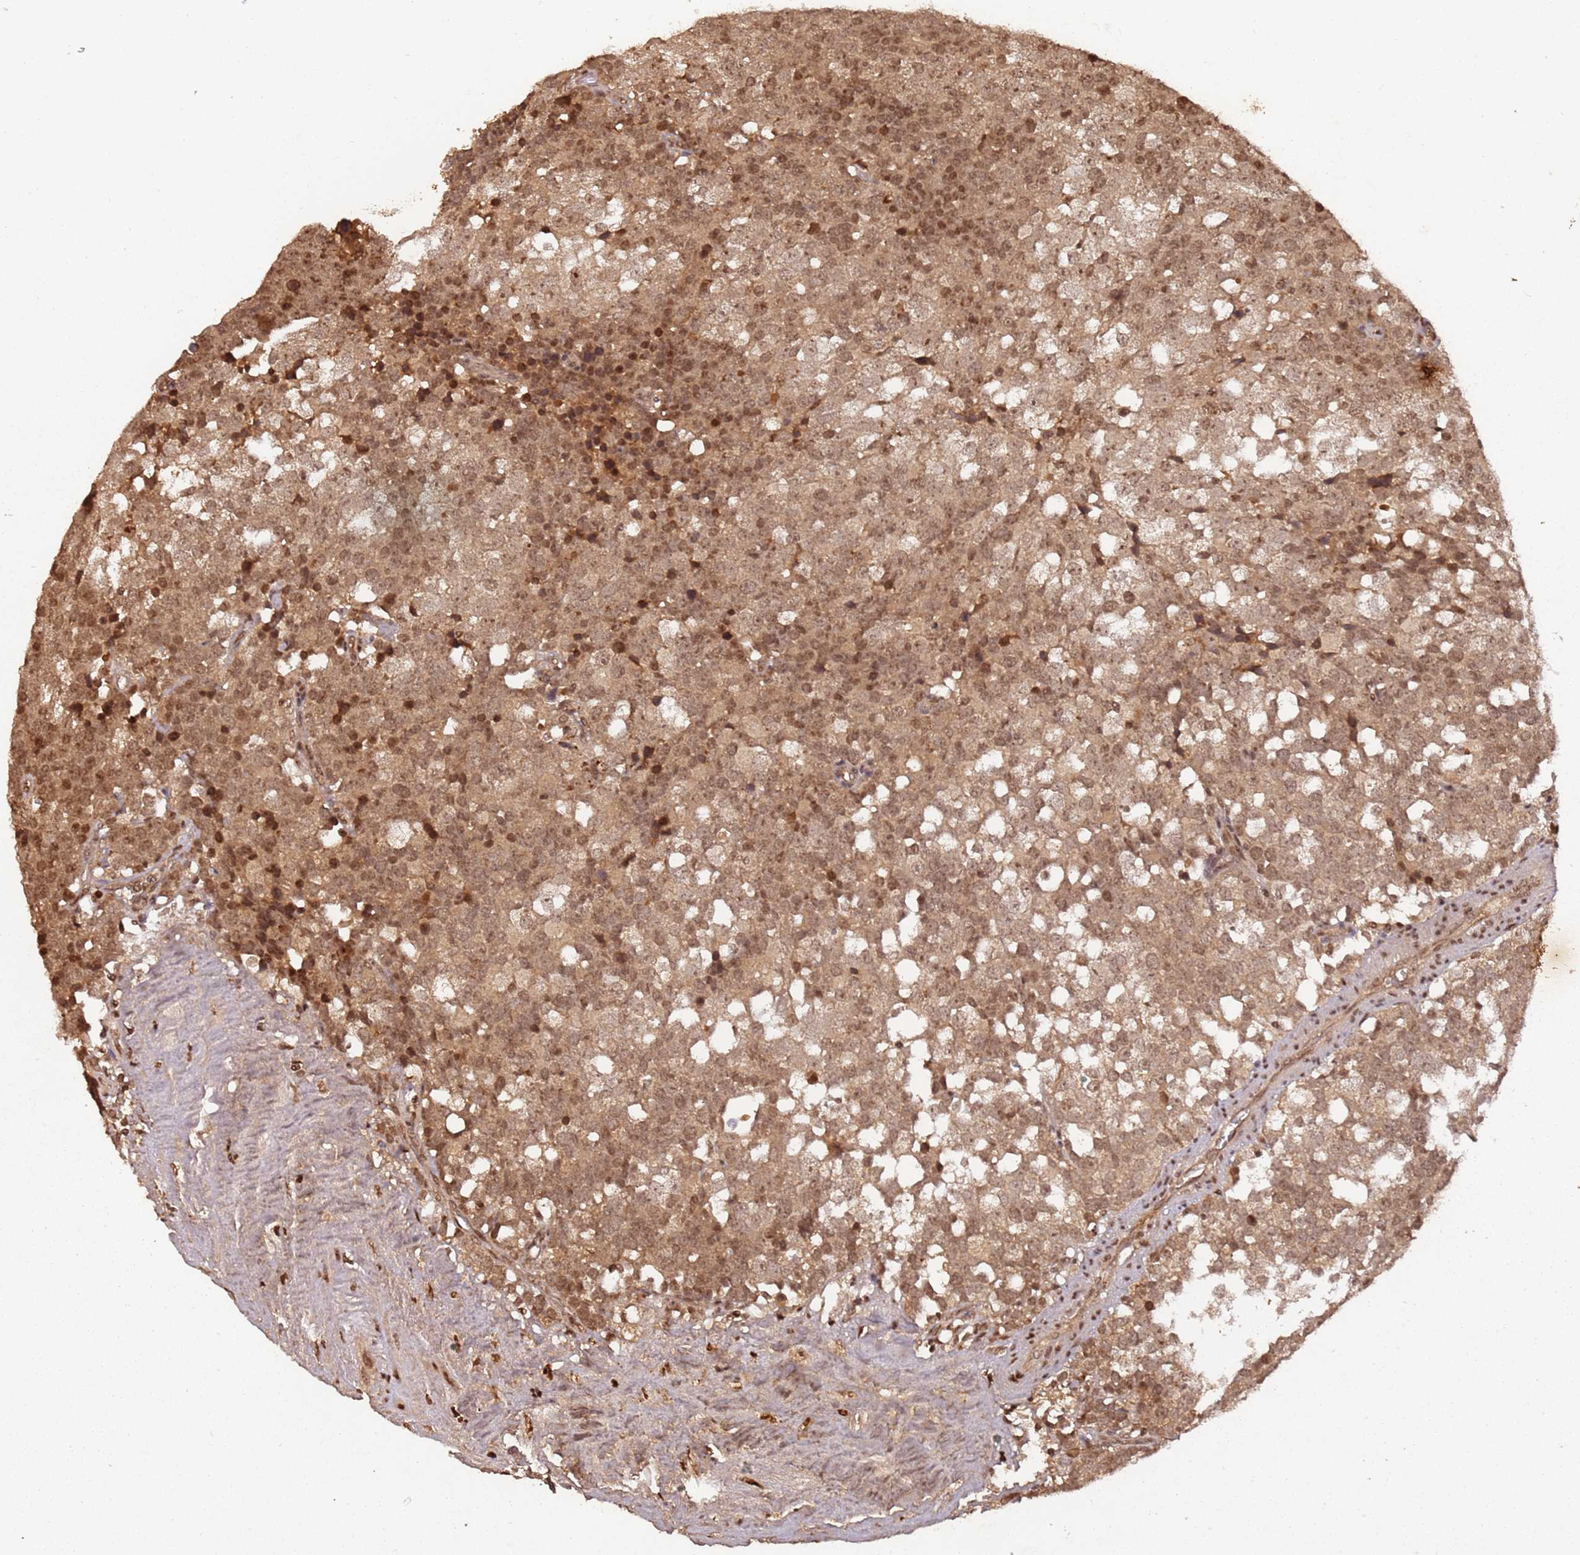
{"staining": {"intensity": "moderate", "quantity": ">75%", "location": "cytoplasmic/membranous,nuclear"}, "tissue": "testis cancer", "cell_type": "Tumor cells", "image_type": "cancer", "snomed": [{"axis": "morphology", "description": "Seminoma, NOS"}, {"axis": "topography", "description": "Testis"}], "caption": "Seminoma (testis) tissue demonstrates moderate cytoplasmic/membranous and nuclear expression in approximately >75% of tumor cells, visualized by immunohistochemistry.", "gene": "COL1A2", "patient": {"sex": "male", "age": 71}}